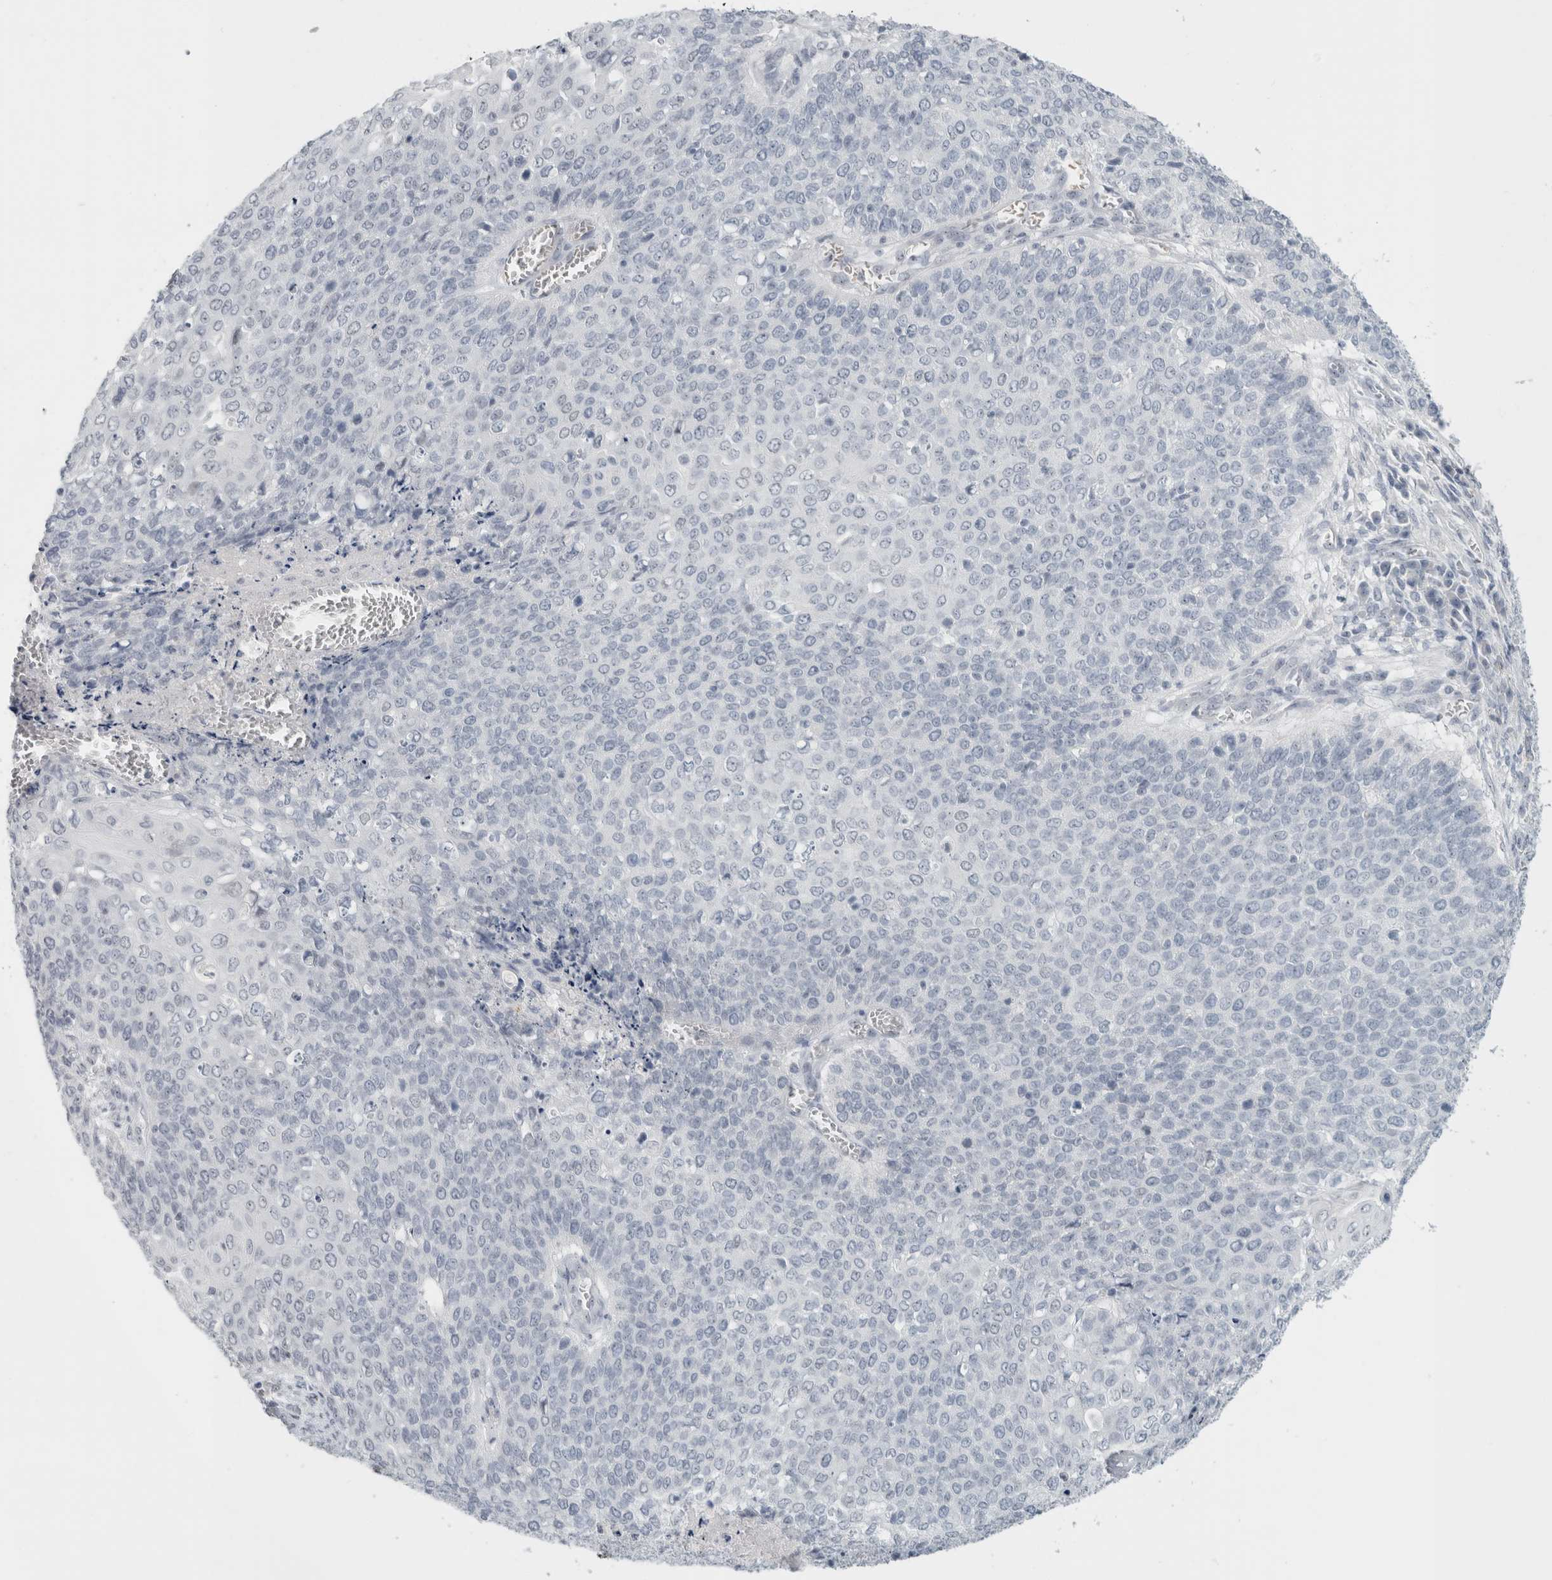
{"staining": {"intensity": "negative", "quantity": "none", "location": "none"}, "tissue": "cervical cancer", "cell_type": "Tumor cells", "image_type": "cancer", "snomed": [{"axis": "morphology", "description": "Squamous cell carcinoma, NOS"}, {"axis": "topography", "description": "Cervix"}], "caption": "Immunohistochemistry micrograph of cervical cancer (squamous cell carcinoma) stained for a protein (brown), which reveals no staining in tumor cells.", "gene": "FMR1NB", "patient": {"sex": "female", "age": 39}}